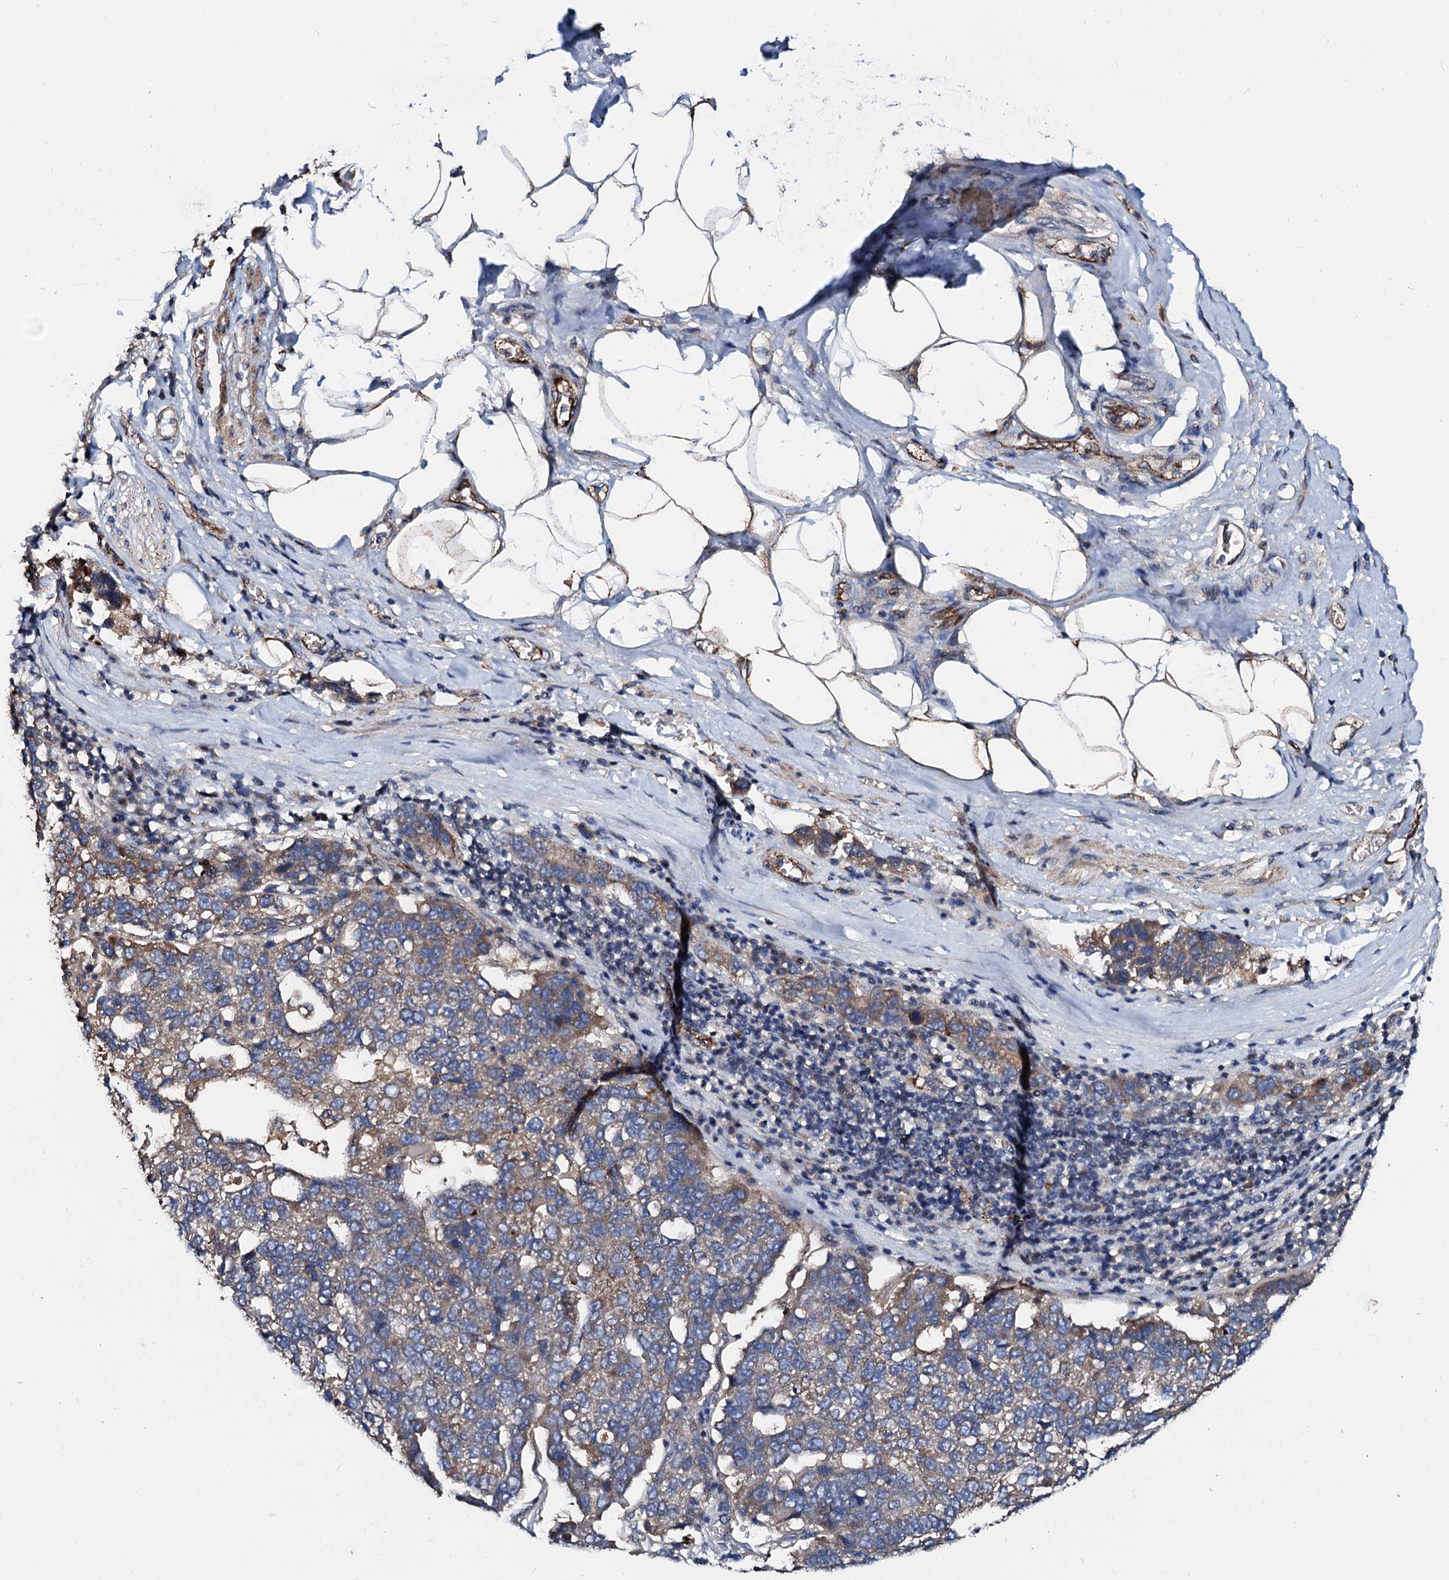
{"staining": {"intensity": "weak", "quantity": "<25%", "location": "cytoplasmic/membranous"}, "tissue": "pancreatic cancer", "cell_type": "Tumor cells", "image_type": "cancer", "snomed": [{"axis": "morphology", "description": "Adenocarcinoma, NOS"}, {"axis": "topography", "description": "Pancreas"}], "caption": "Immunohistochemical staining of pancreatic adenocarcinoma shows no significant staining in tumor cells.", "gene": "FIBIN", "patient": {"sex": "female", "age": 61}}